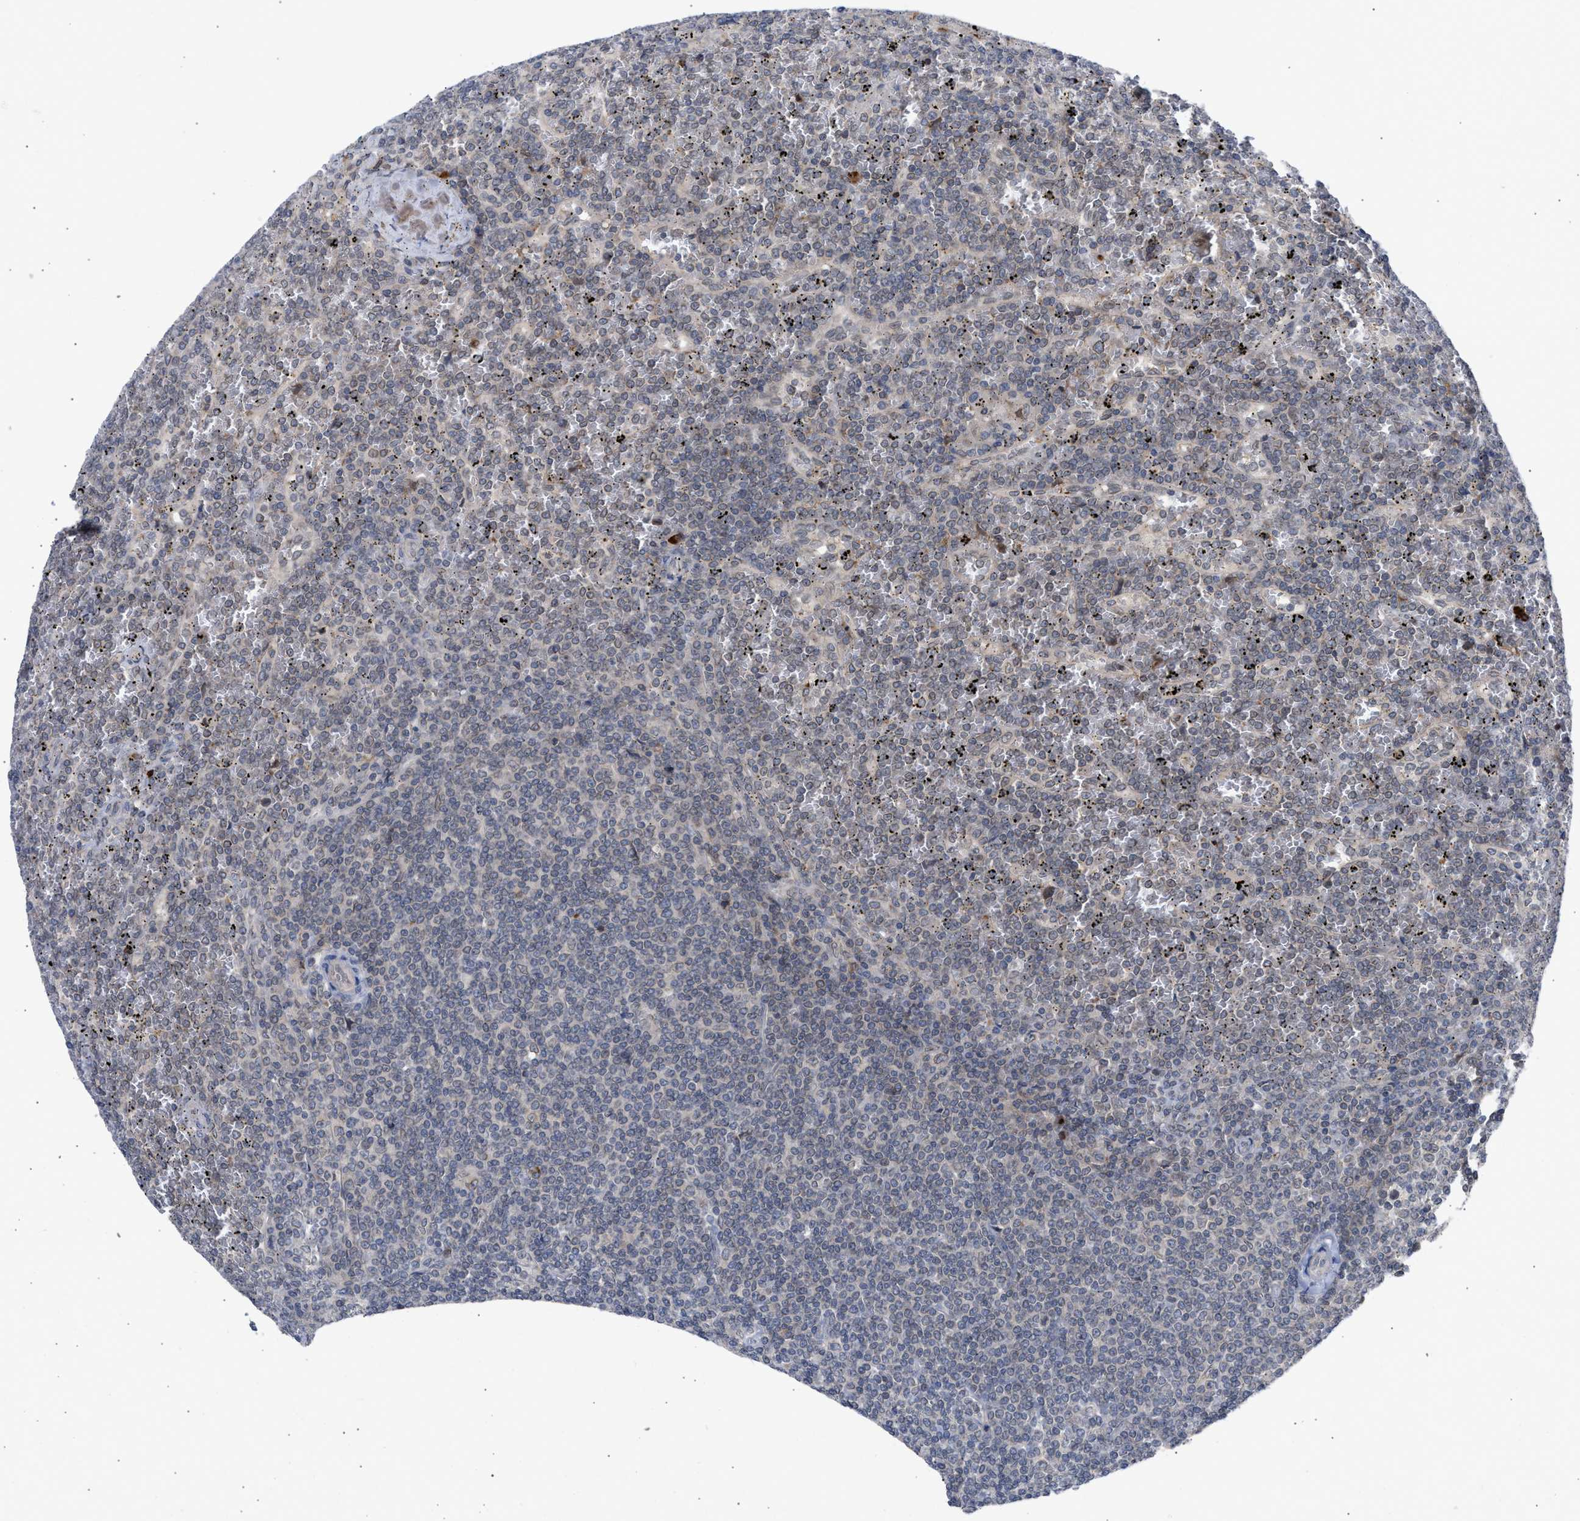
{"staining": {"intensity": "negative", "quantity": "none", "location": "none"}, "tissue": "lymphoma", "cell_type": "Tumor cells", "image_type": "cancer", "snomed": [{"axis": "morphology", "description": "Malignant lymphoma, non-Hodgkin's type, Low grade"}, {"axis": "topography", "description": "Spleen"}], "caption": "A photomicrograph of lymphoma stained for a protein demonstrates no brown staining in tumor cells.", "gene": "NUP62", "patient": {"sex": "female", "age": 19}}